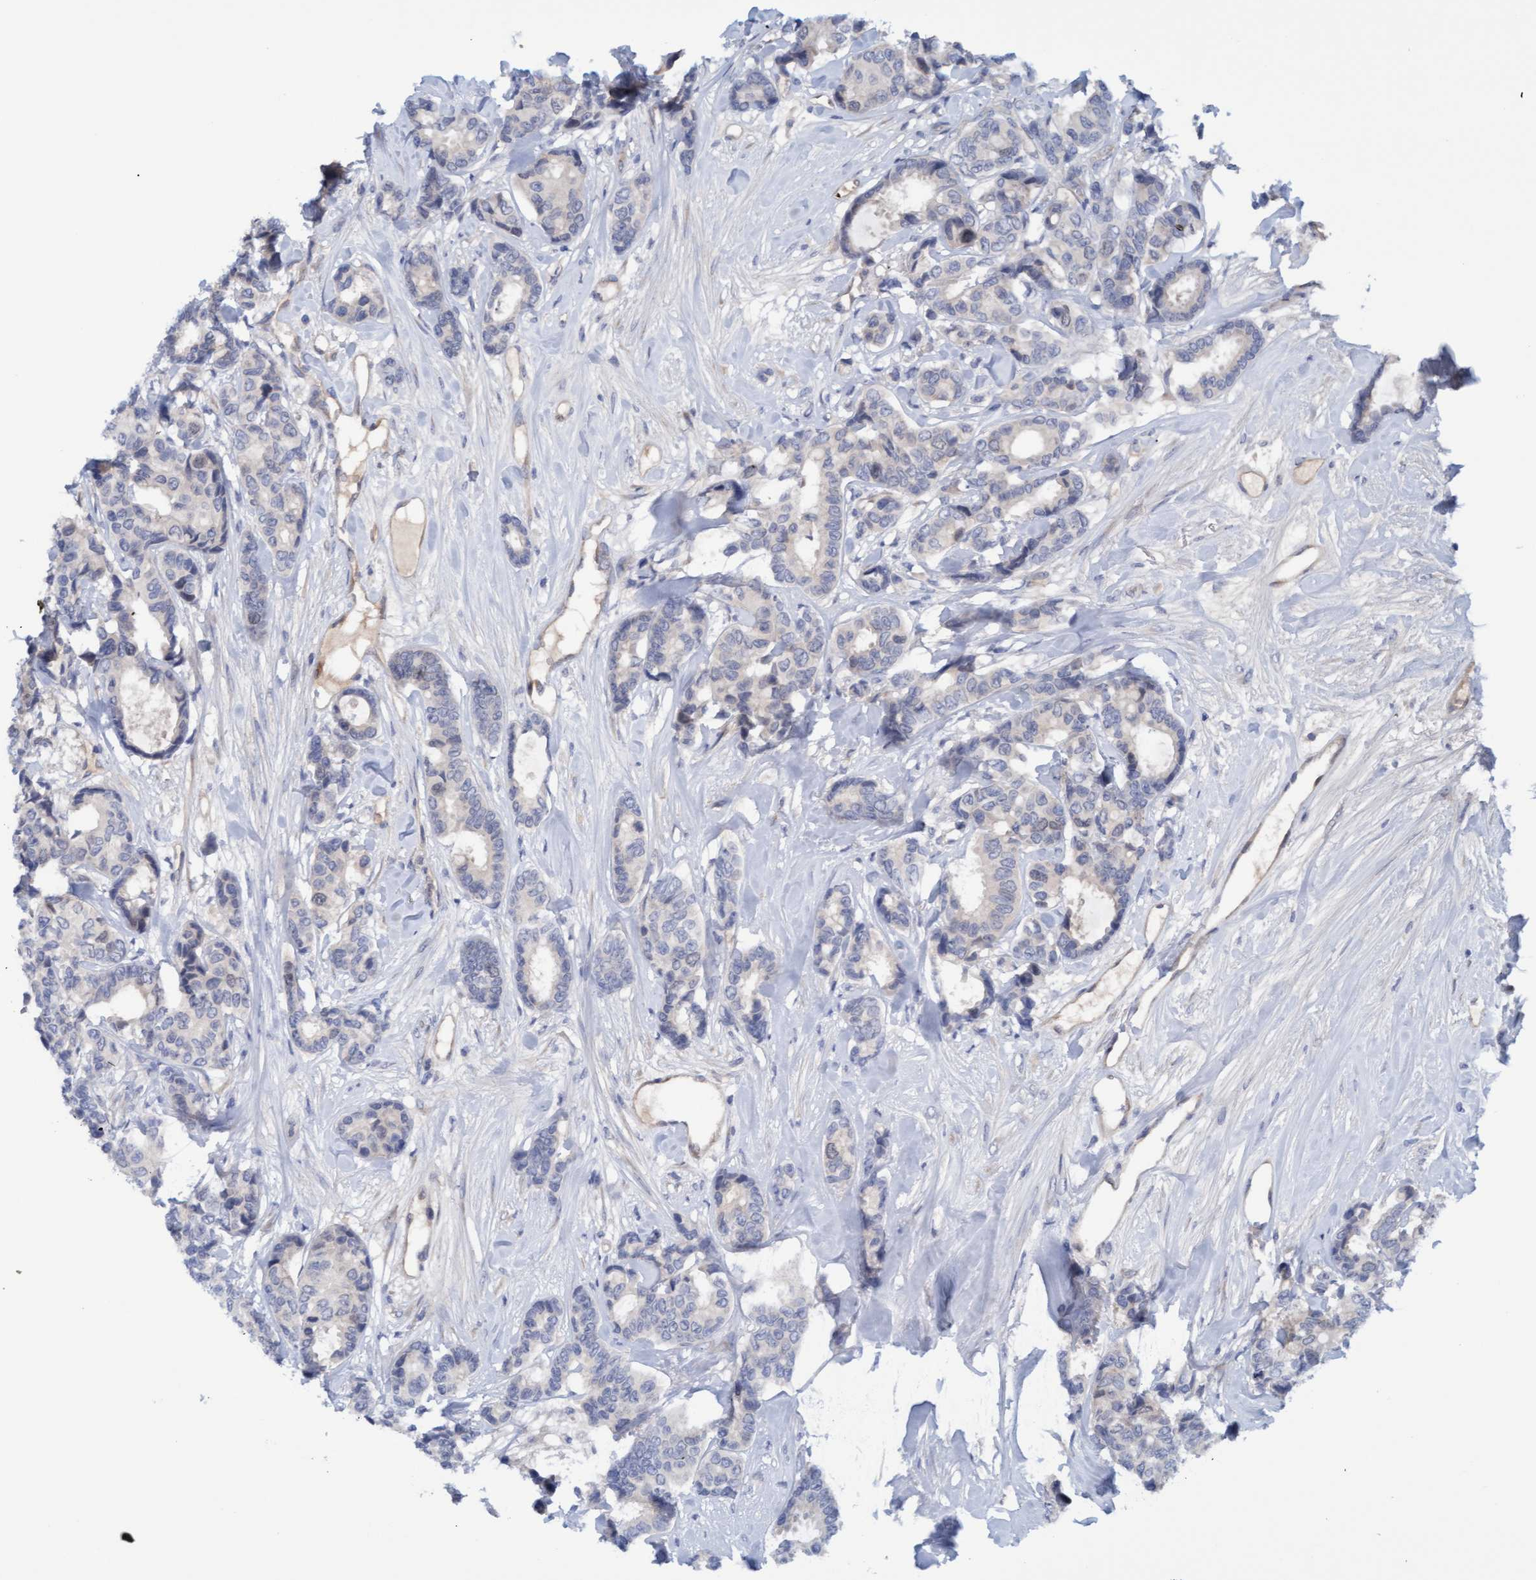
{"staining": {"intensity": "negative", "quantity": "none", "location": "none"}, "tissue": "breast cancer", "cell_type": "Tumor cells", "image_type": "cancer", "snomed": [{"axis": "morphology", "description": "Duct carcinoma"}, {"axis": "topography", "description": "Breast"}], "caption": "This is an IHC image of human breast cancer (intraductal carcinoma). There is no positivity in tumor cells.", "gene": "STXBP1", "patient": {"sex": "female", "age": 87}}